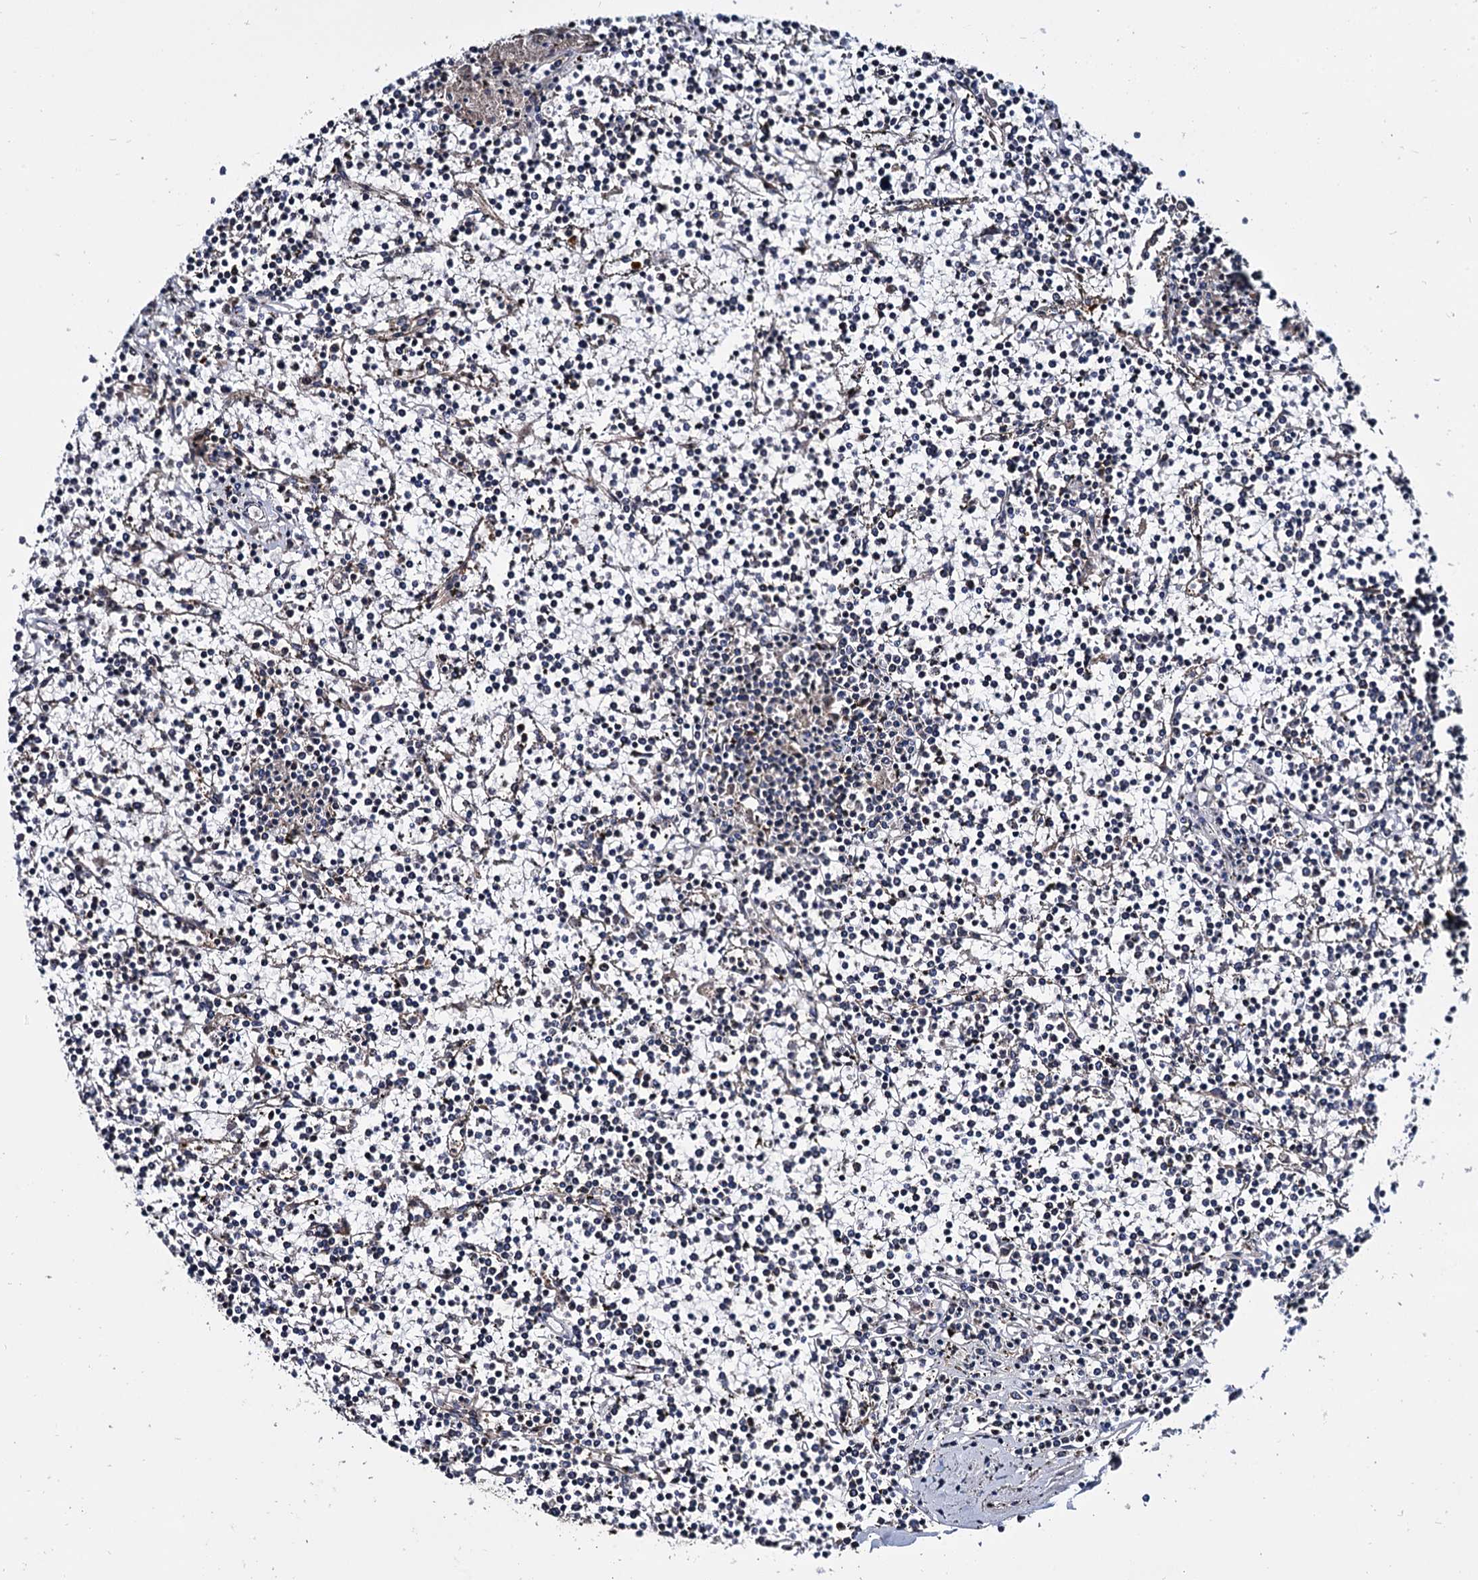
{"staining": {"intensity": "negative", "quantity": "none", "location": "none"}, "tissue": "lymphoma", "cell_type": "Tumor cells", "image_type": "cancer", "snomed": [{"axis": "morphology", "description": "Malignant lymphoma, non-Hodgkin's type, Low grade"}, {"axis": "topography", "description": "Spleen"}], "caption": "Malignant lymphoma, non-Hodgkin's type (low-grade) was stained to show a protein in brown. There is no significant staining in tumor cells.", "gene": "CEP192", "patient": {"sex": "female", "age": 19}}